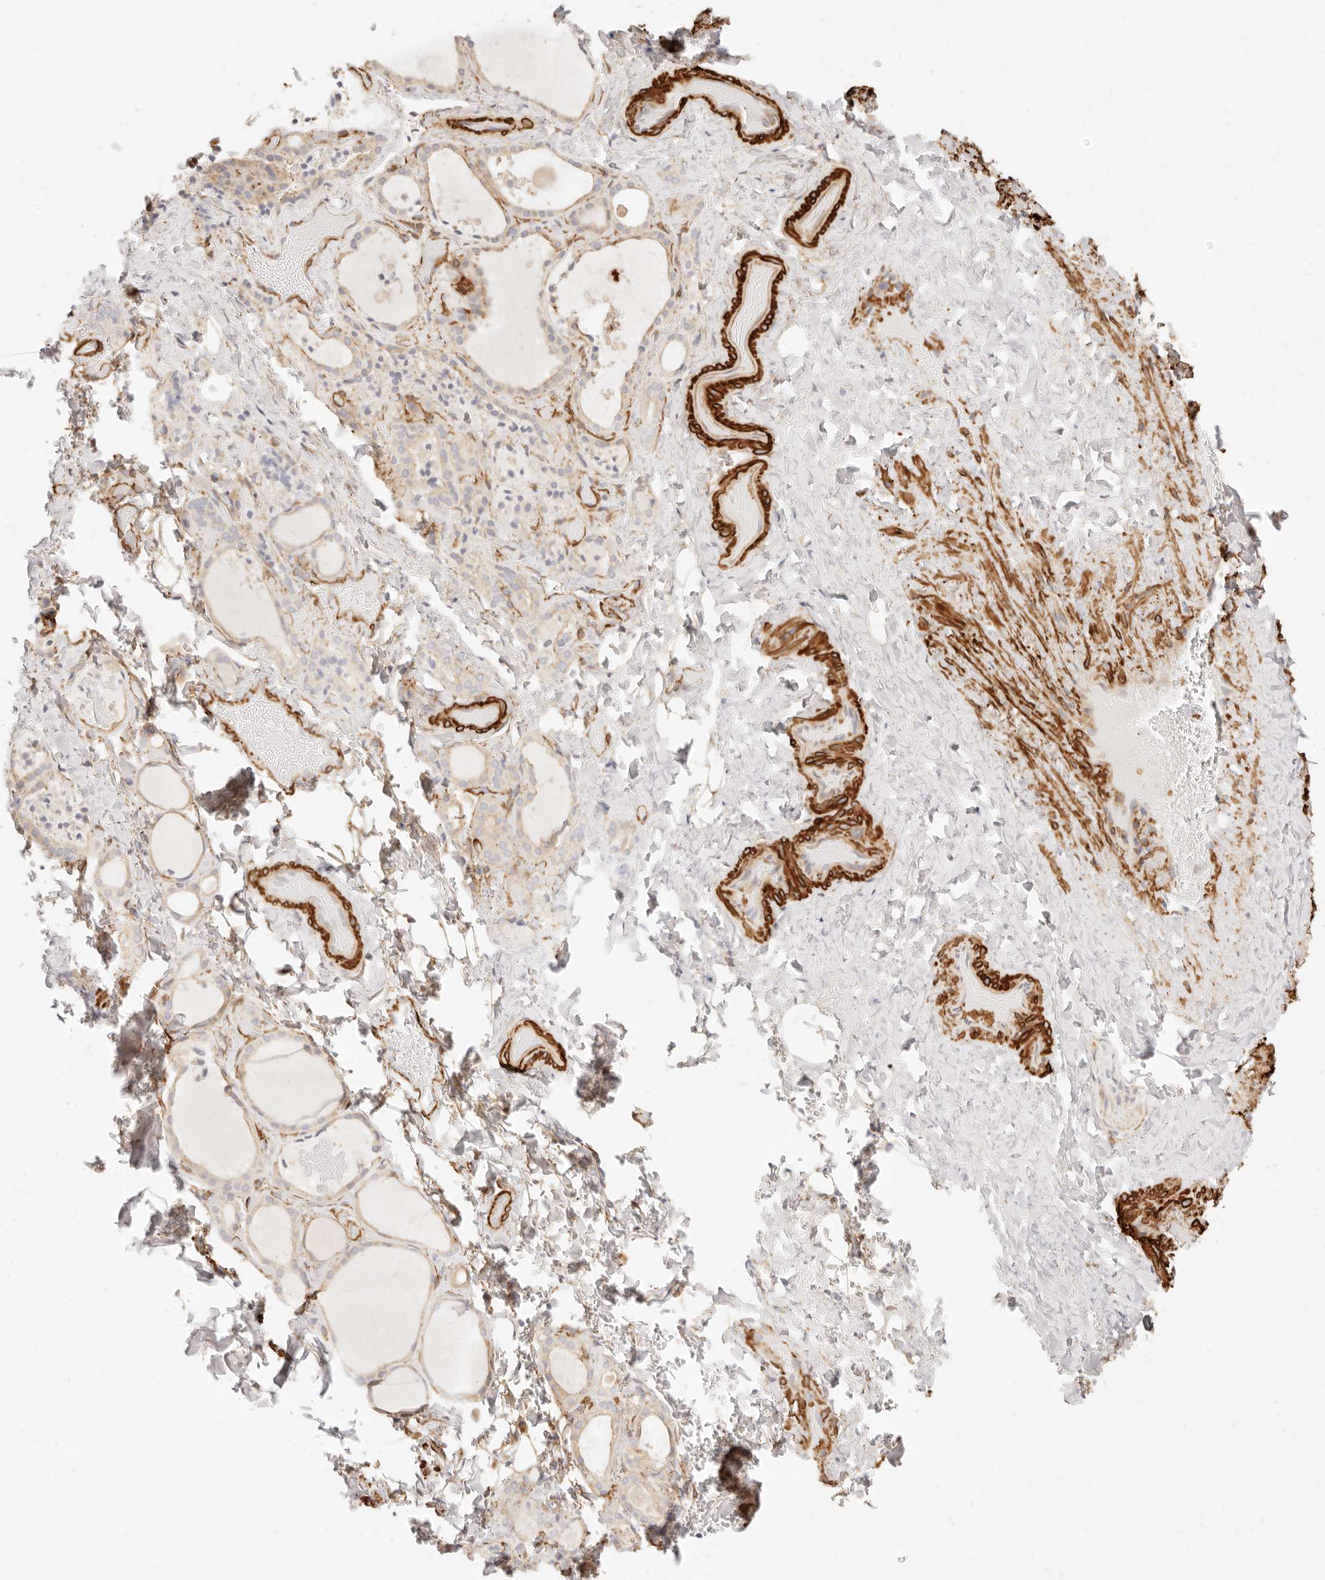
{"staining": {"intensity": "weak", "quantity": "25%-75%", "location": "cytoplasmic/membranous"}, "tissue": "thyroid gland", "cell_type": "Glandular cells", "image_type": "normal", "snomed": [{"axis": "morphology", "description": "Normal tissue, NOS"}, {"axis": "topography", "description": "Thyroid gland"}], "caption": "IHC (DAB) staining of unremarkable thyroid gland exhibits weak cytoplasmic/membranous protein expression in approximately 25%-75% of glandular cells.", "gene": "TMTC2", "patient": {"sex": "female", "age": 44}}